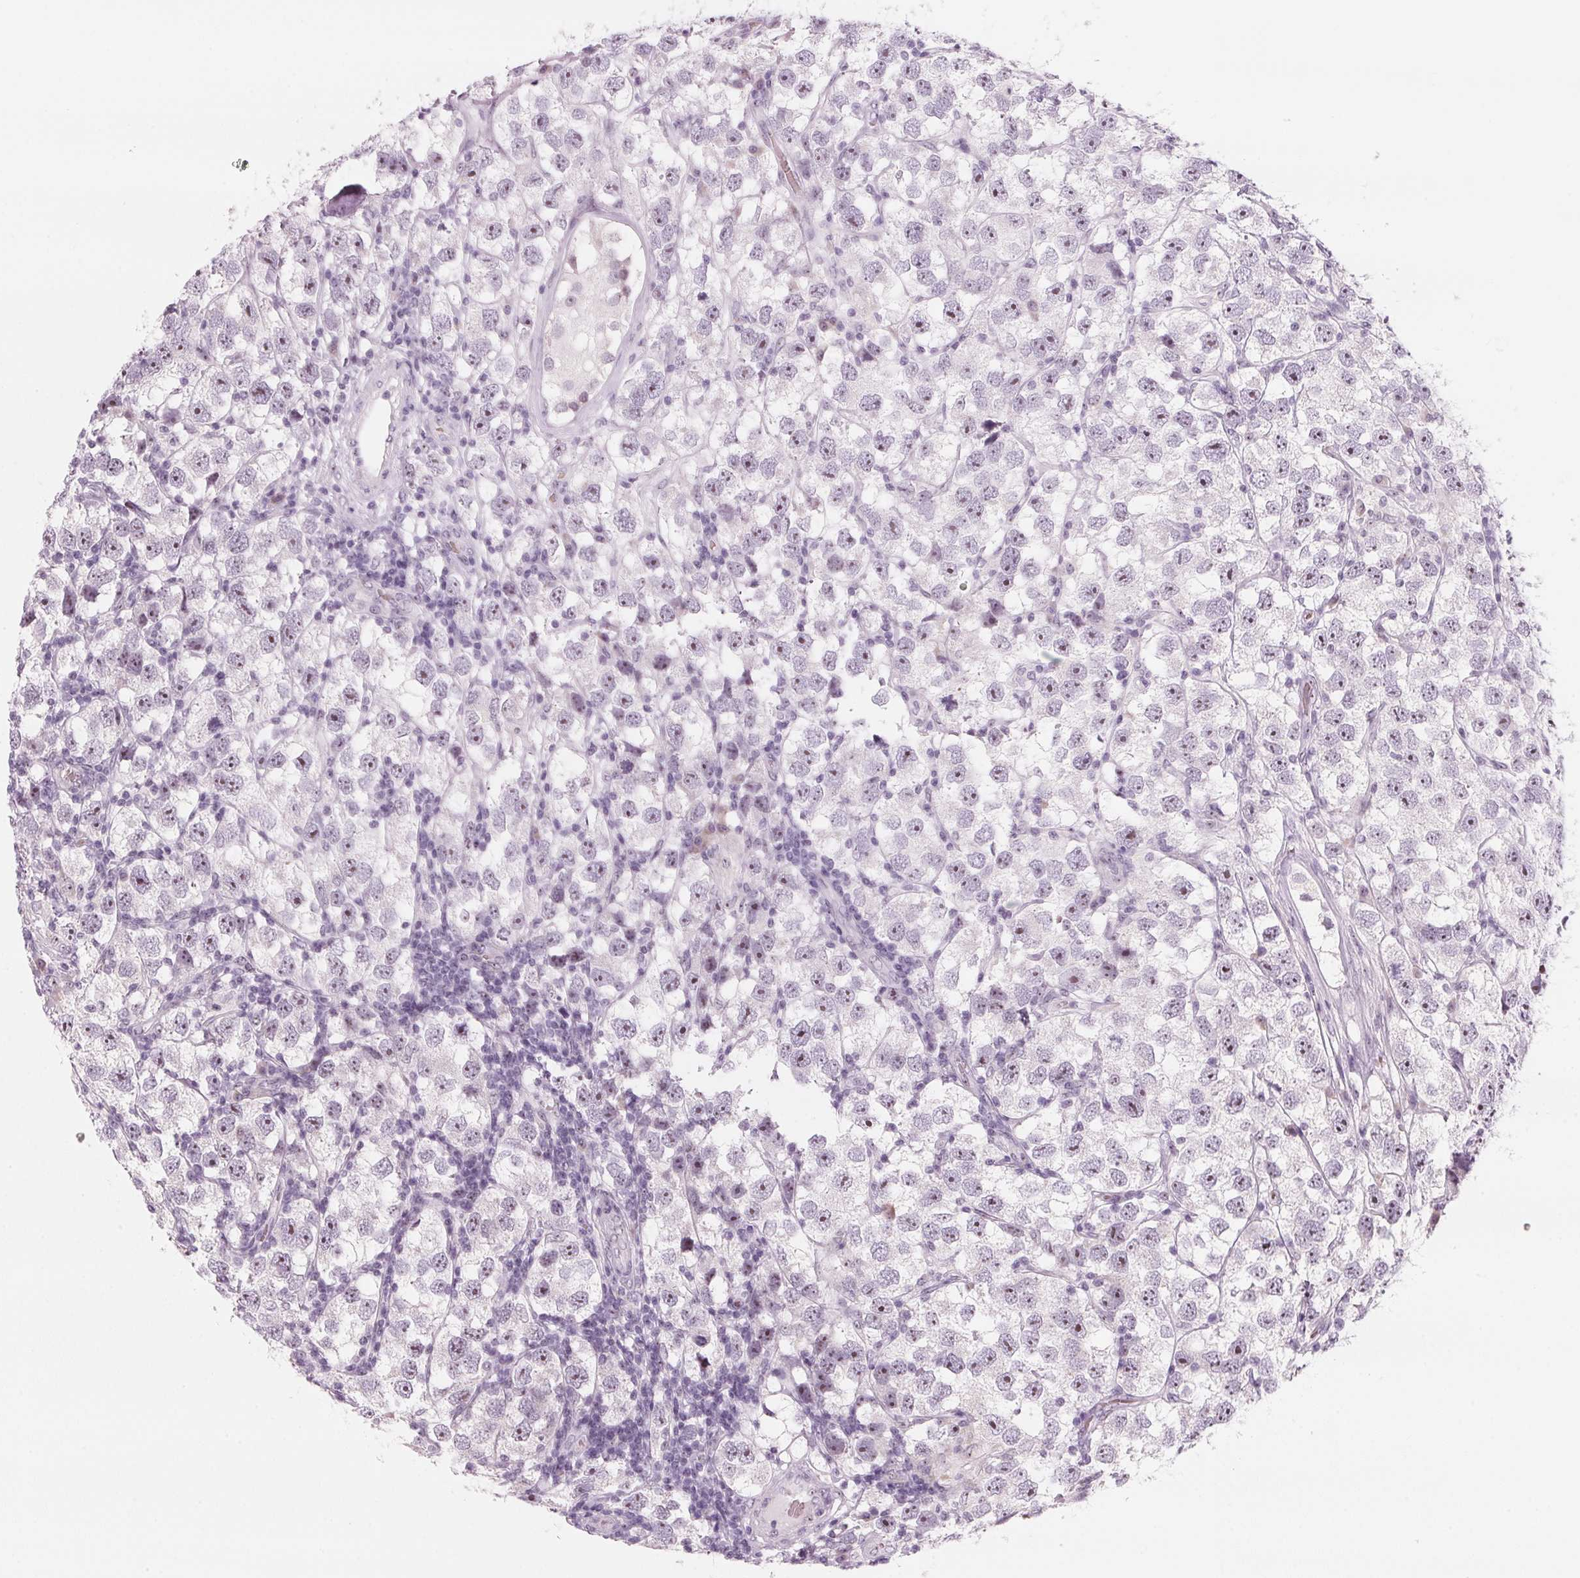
{"staining": {"intensity": "weak", "quantity": "<25%", "location": "nuclear"}, "tissue": "testis cancer", "cell_type": "Tumor cells", "image_type": "cancer", "snomed": [{"axis": "morphology", "description": "Seminoma, NOS"}, {"axis": "topography", "description": "Testis"}], "caption": "This is an IHC image of testis seminoma. There is no expression in tumor cells.", "gene": "DNTTIP2", "patient": {"sex": "male", "age": 26}}